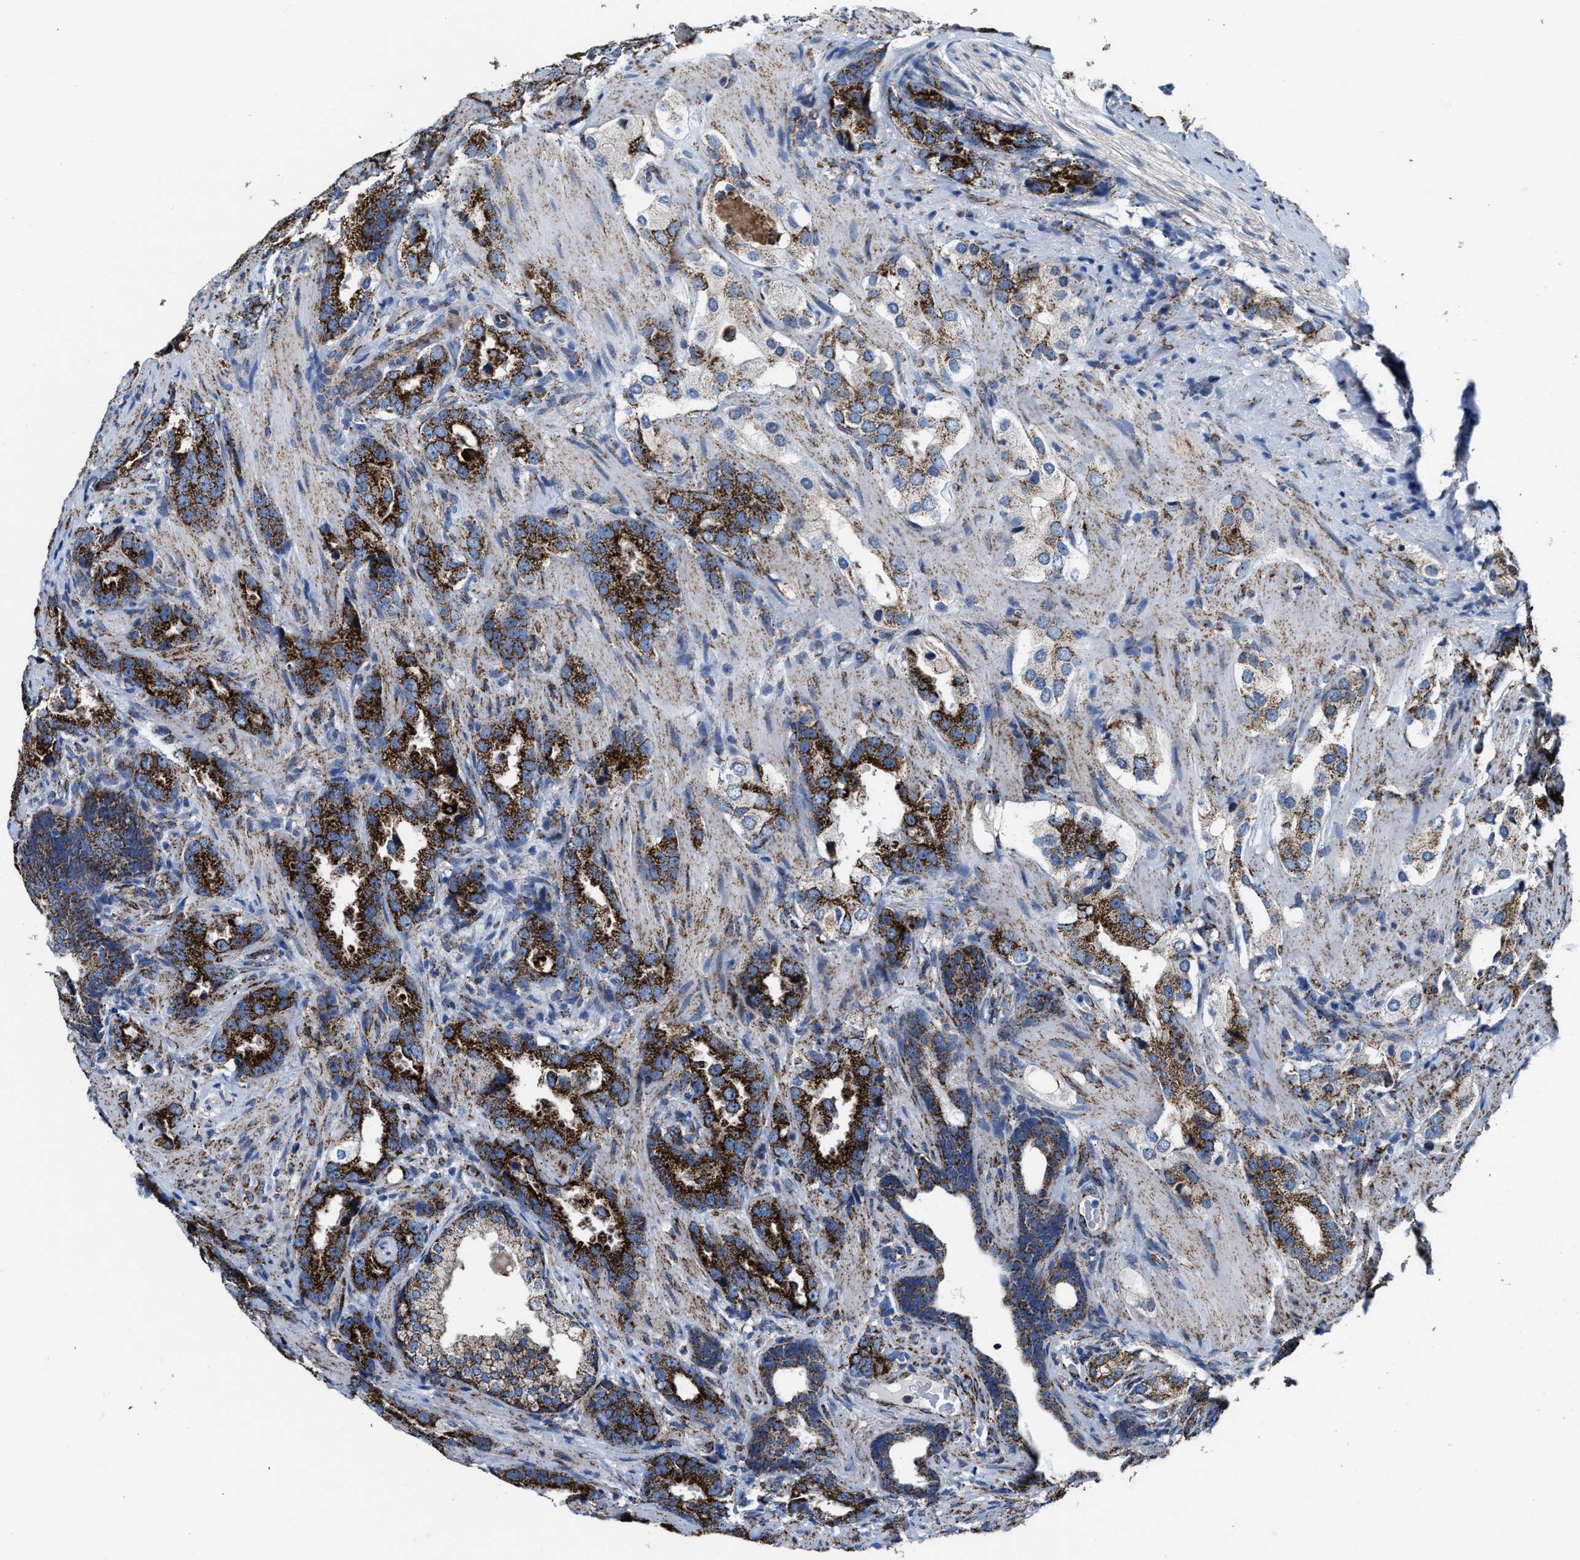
{"staining": {"intensity": "strong", "quantity": ">75%", "location": "cytoplasmic/membranous"}, "tissue": "prostate cancer", "cell_type": "Tumor cells", "image_type": "cancer", "snomed": [{"axis": "morphology", "description": "Adenocarcinoma, High grade"}, {"axis": "topography", "description": "Prostate"}], "caption": "Immunohistochemical staining of prostate high-grade adenocarcinoma reveals high levels of strong cytoplasmic/membranous protein expression in about >75% of tumor cells. Nuclei are stained in blue.", "gene": "ALDH1B1", "patient": {"sex": "male", "age": 63}}